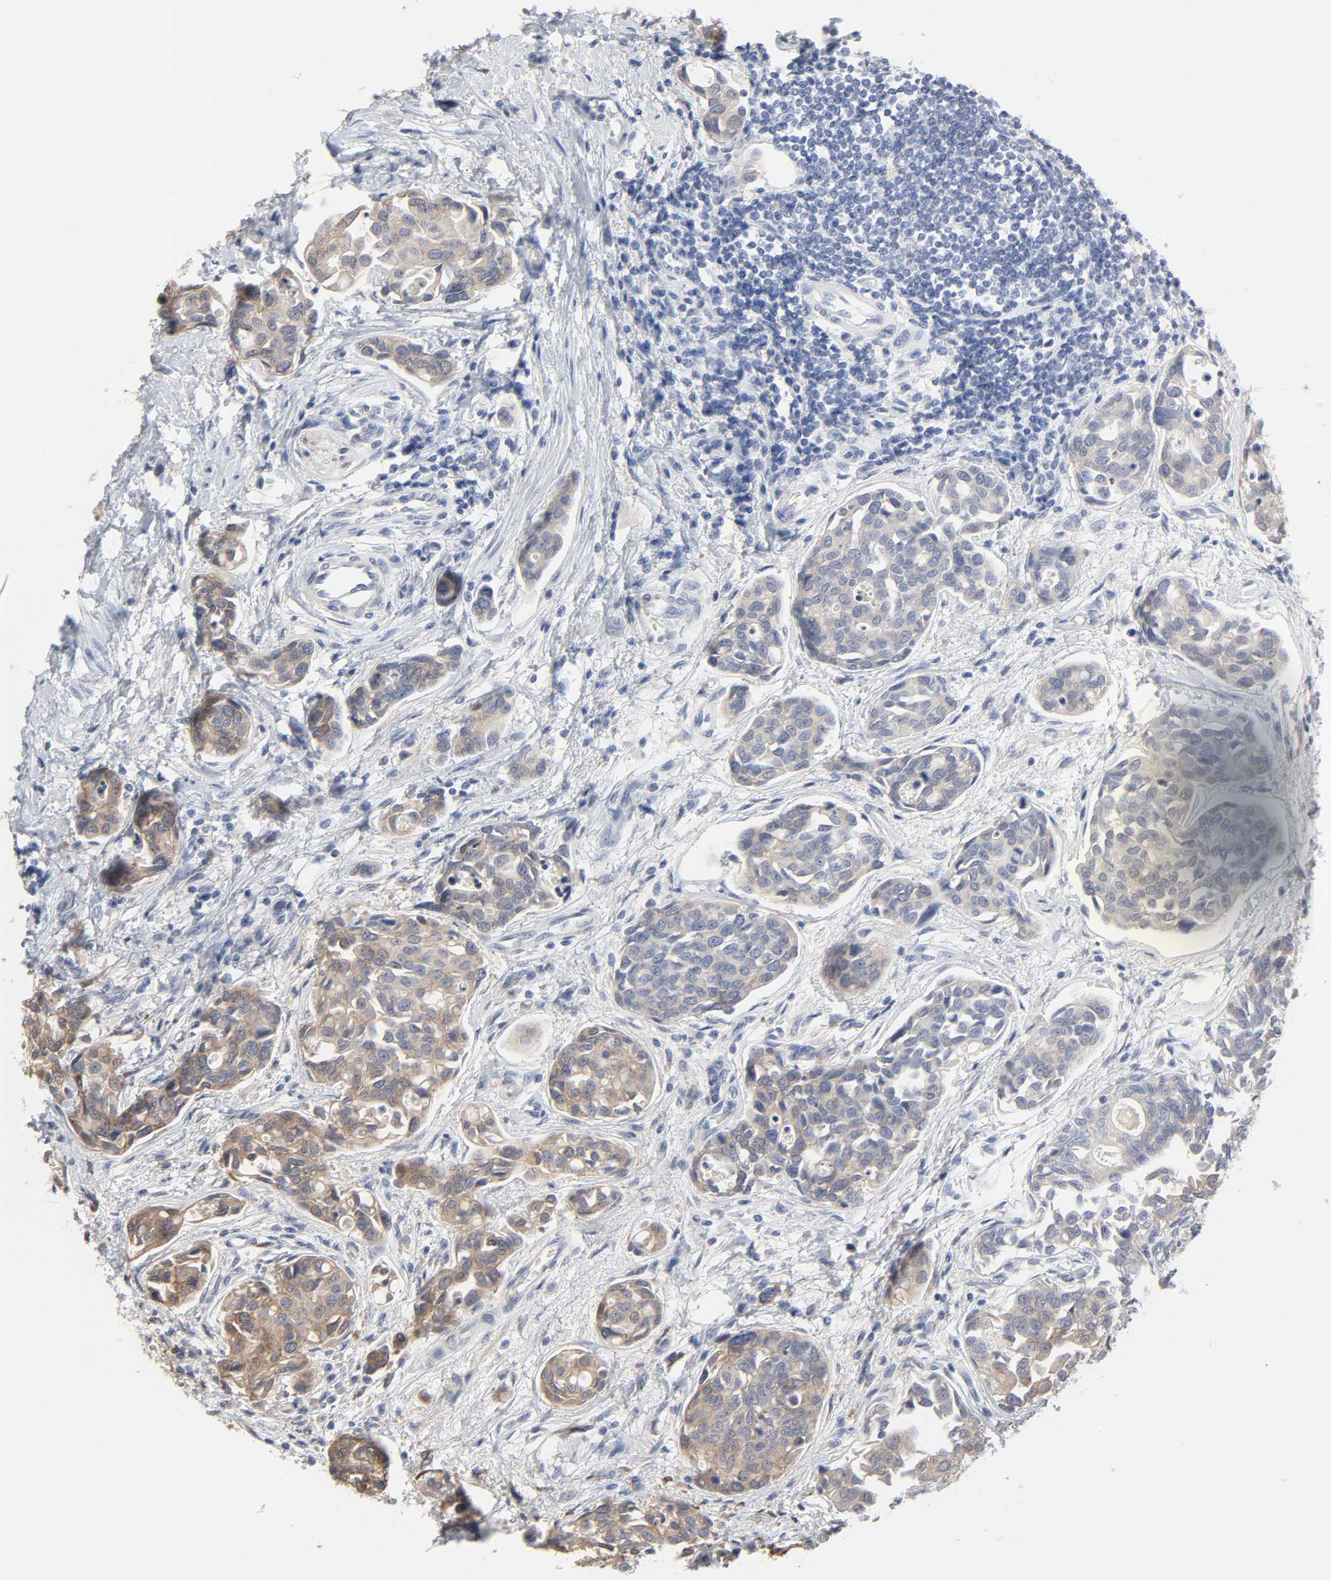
{"staining": {"intensity": "weak", "quantity": ">75%", "location": "cytoplasmic/membranous"}, "tissue": "urothelial cancer", "cell_type": "Tumor cells", "image_type": "cancer", "snomed": [{"axis": "morphology", "description": "Urothelial carcinoma, High grade"}, {"axis": "topography", "description": "Urinary bladder"}], "caption": "About >75% of tumor cells in high-grade urothelial carcinoma display weak cytoplasmic/membranous protein staining as visualized by brown immunohistochemical staining.", "gene": "NDRG2", "patient": {"sex": "male", "age": 78}}